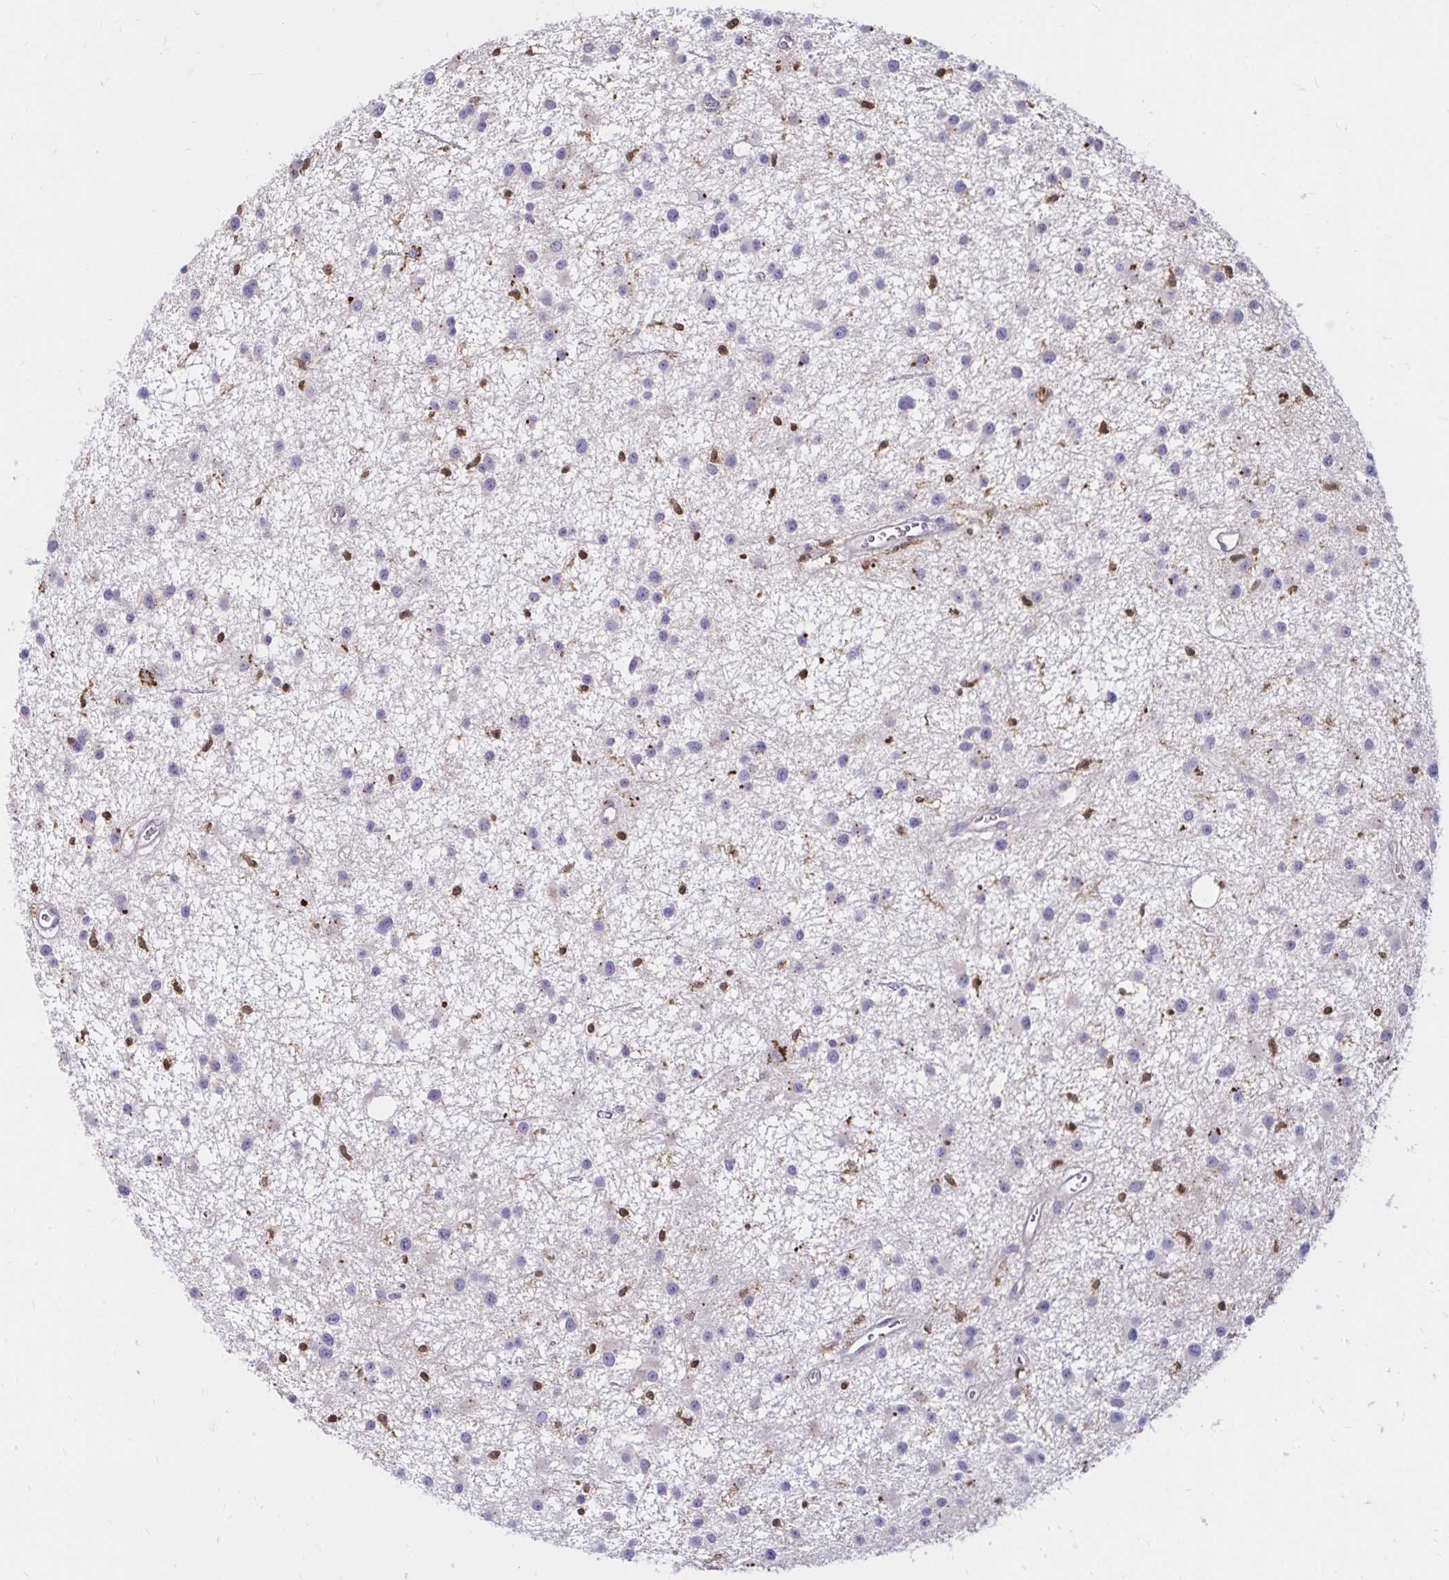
{"staining": {"intensity": "negative", "quantity": "none", "location": "none"}, "tissue": "glioma", "cell_type": "Tumor cells", "image_type": "cancer", "snomed": [{"axis": "morphology", "description": "Glioma, malignant, Low grade"}, {"axis": "topography", "description": "Brain"}], "caption": "Human glioma stained for a protein using IHC shows no positivity in tumor cells.", "gene": "PYCARD", "patient": {"sex": "male", "age": 43}}